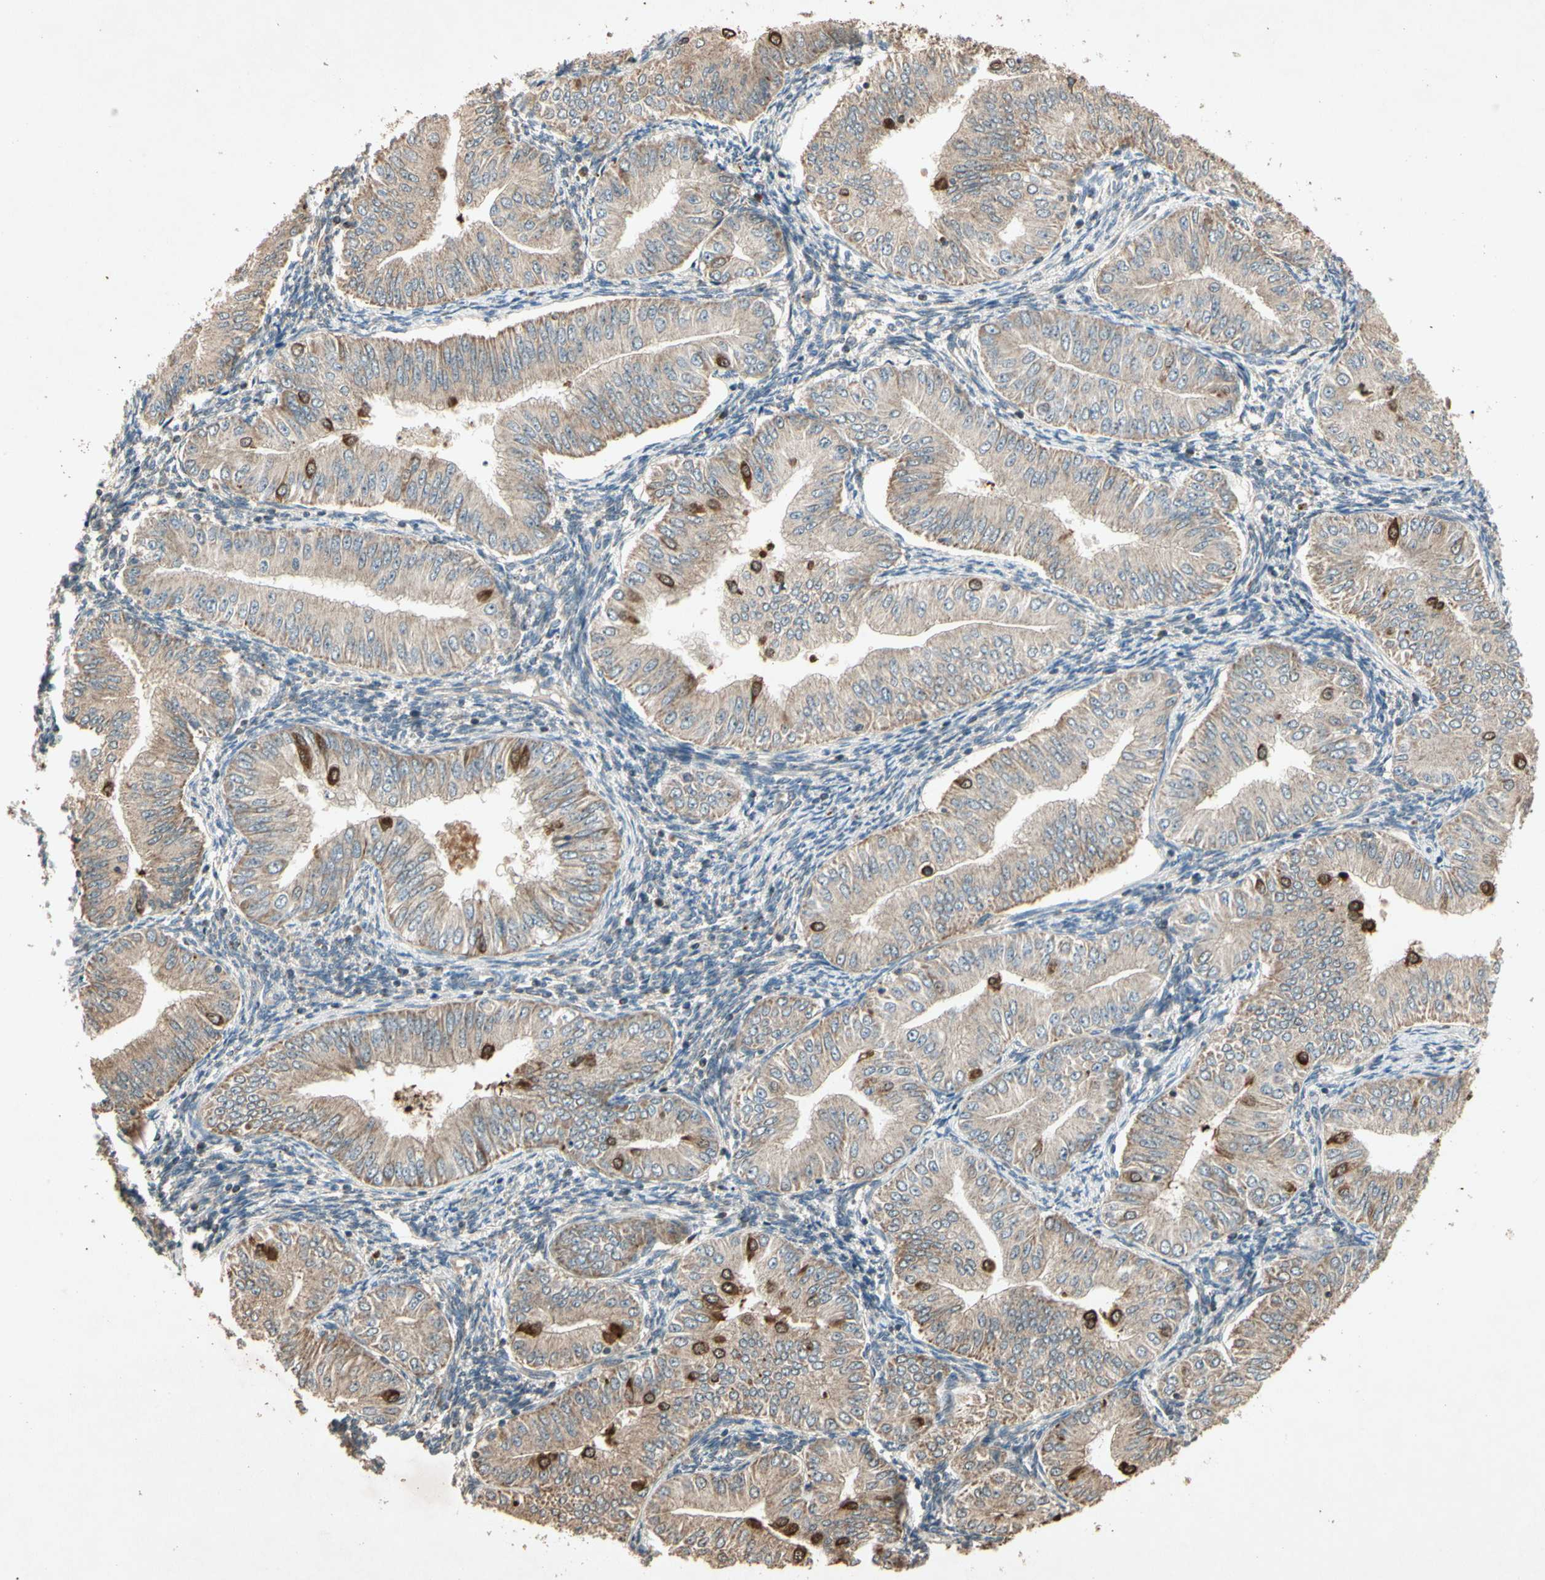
{"staining": {"intensity": "moderate", "quantity": "<25%", "location": "cytoplasmic/membranous,nuclear"}, "tissue": "endometrial cancer", "cell_type": "Tumor cells", "image_type": "cancer", "snomed": [{"axis": "morphology", "description": "Normal tissue, NOS"}, {"axis": "morphology", "description": "Adenocarcinoma, NOS"}, {"axis": "topography", "description": "Endometrium"}], "caption": "Endometrial cancer stained with a brown dye demonstrates moderate cytoplasmic/membranous and nuclear positive staining in about <25% of tumor cells.", "gene": "PRDX5", "patient": {"sex": "female", "age": 53}}